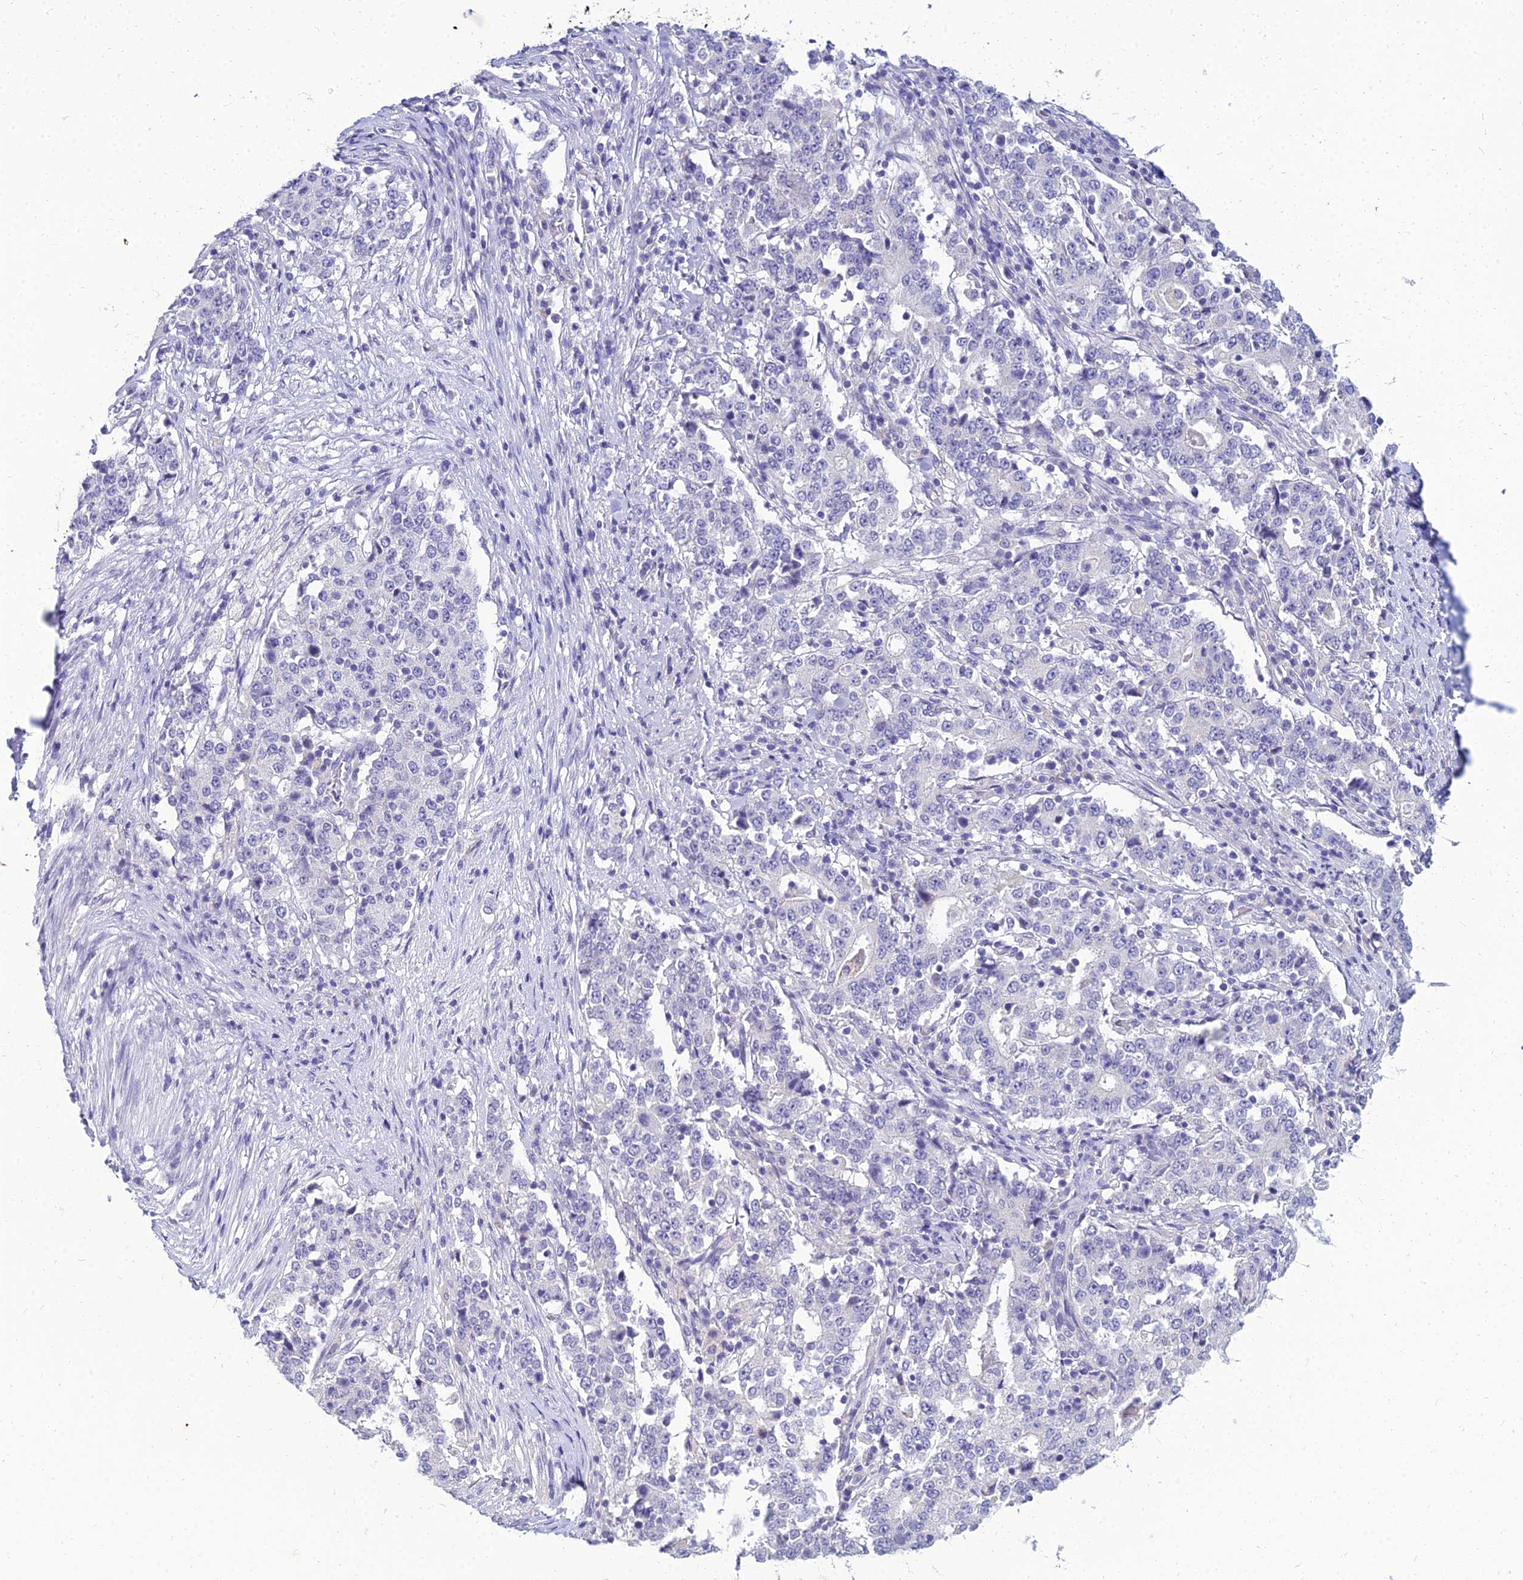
{"staining": {"intensity": "negative", "quantity": "none", "location": "none"}, "tissue": "stomach cancer", "cell_type": "Tumor cells", "image_type": "cancer", "snomed": [{"axis": "morphology", "description": "Adenocarcinoma, NOS"}, {"axis": "topography", "description": "Stomach"}], "caption": "Human stomach cancer (adenocarcinoma) stained for a protein using immunohistochemistry reveals no staining in tumor cells.", "gene": "NPY", "patient": {"sex": "male", "age": 59}}